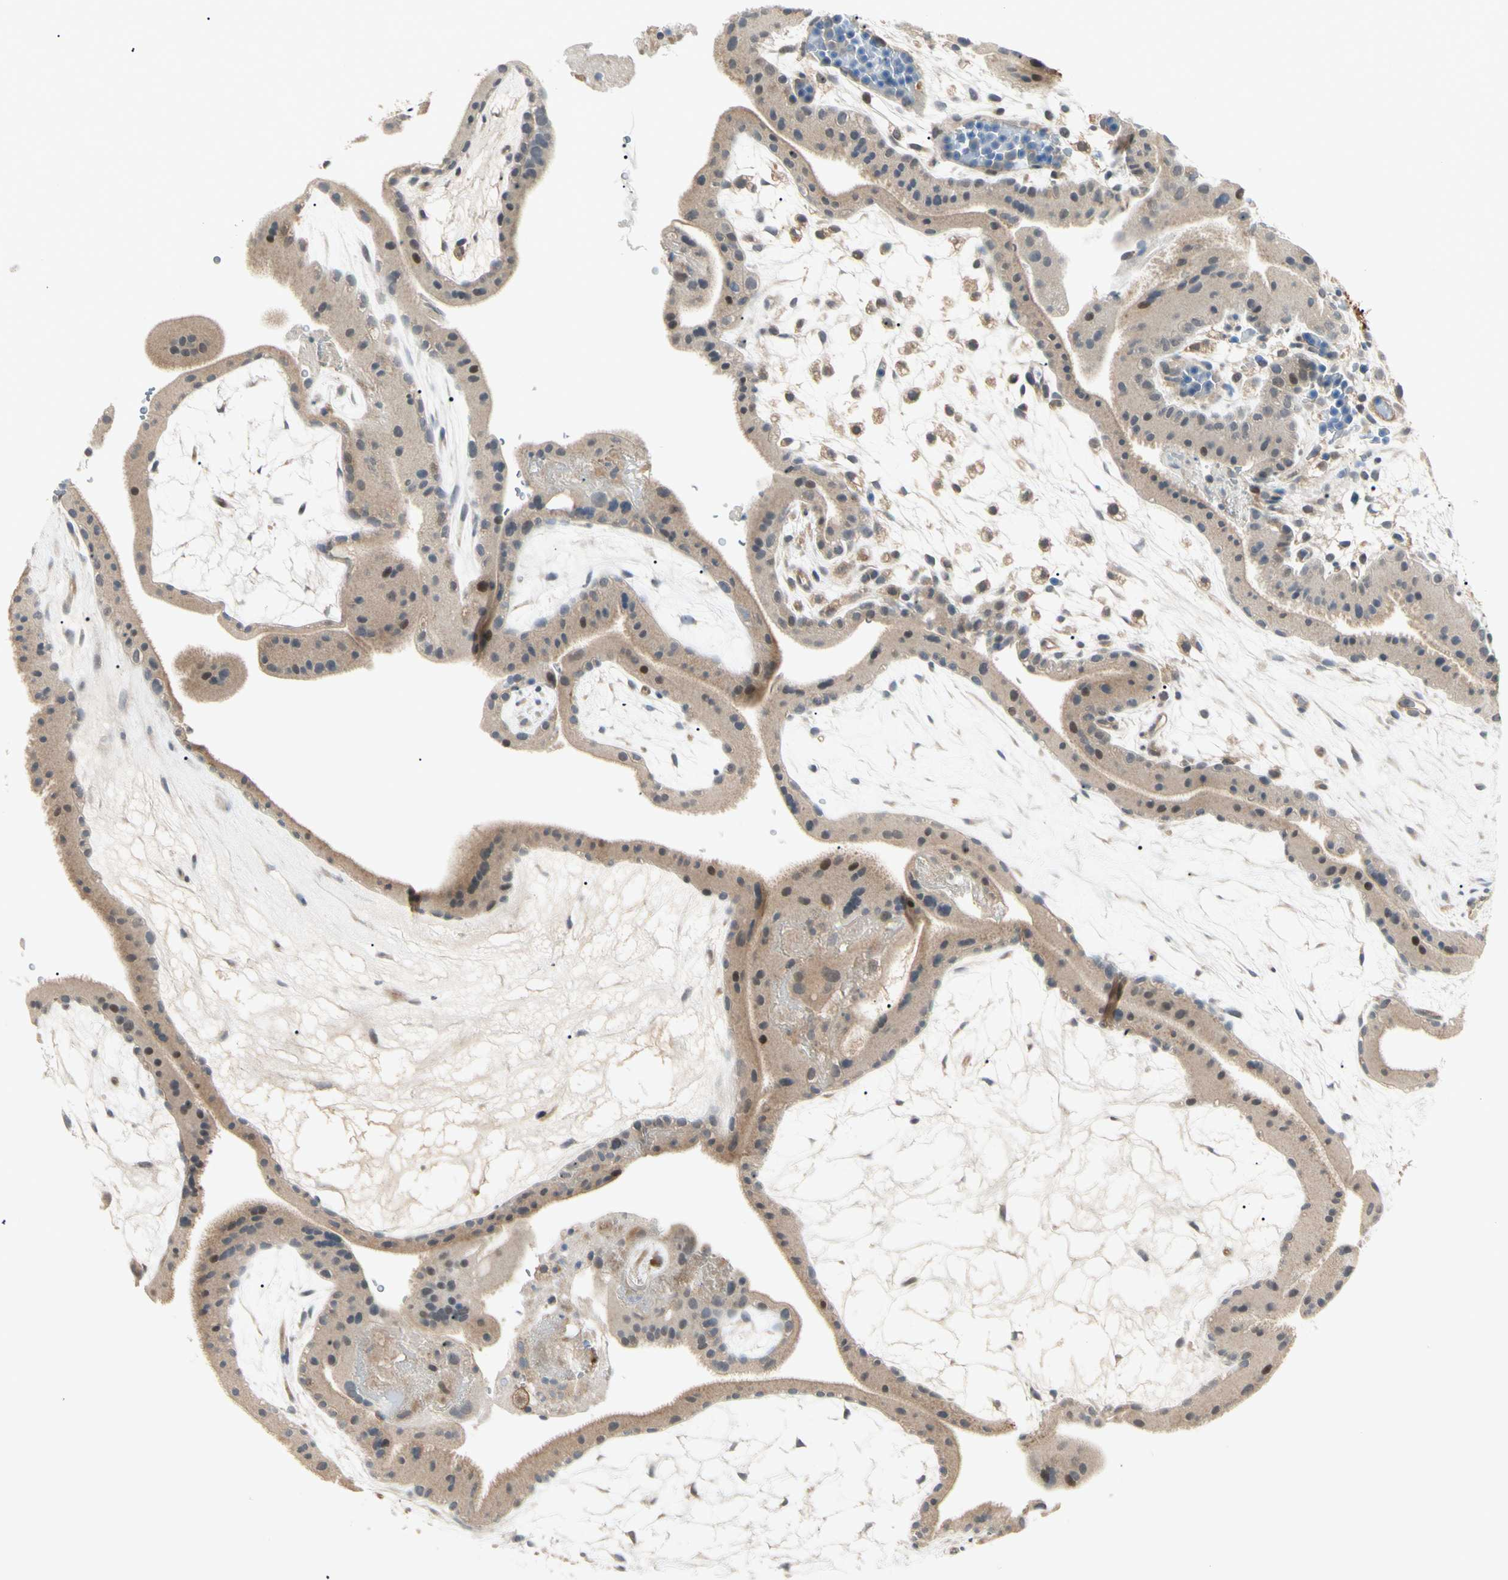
{"staining": {"intensity": "weak", "quantity": ">75%", "location": "cytoplasmic/membranous"}, "tissue": "placenta", "cell_type": "Decidual cells", "image_type": "normal", "snomed": [{"axis": "morphology", "description": "Normal tissue, NOS"}, {"axis": "topography", "description": "Placenta"}], "caption": "Decidual cells show weak cytoplasmic/membranous positivity in about >75% of cells in unremarkable placenta. The staining was performed using DAB to visualize the protein expression in brown, while the nuclei were stained in blue with hematoxylin (Magnification: 20x).", "gene": "F2R", "patient": {"sex": "female", "age": 19}}